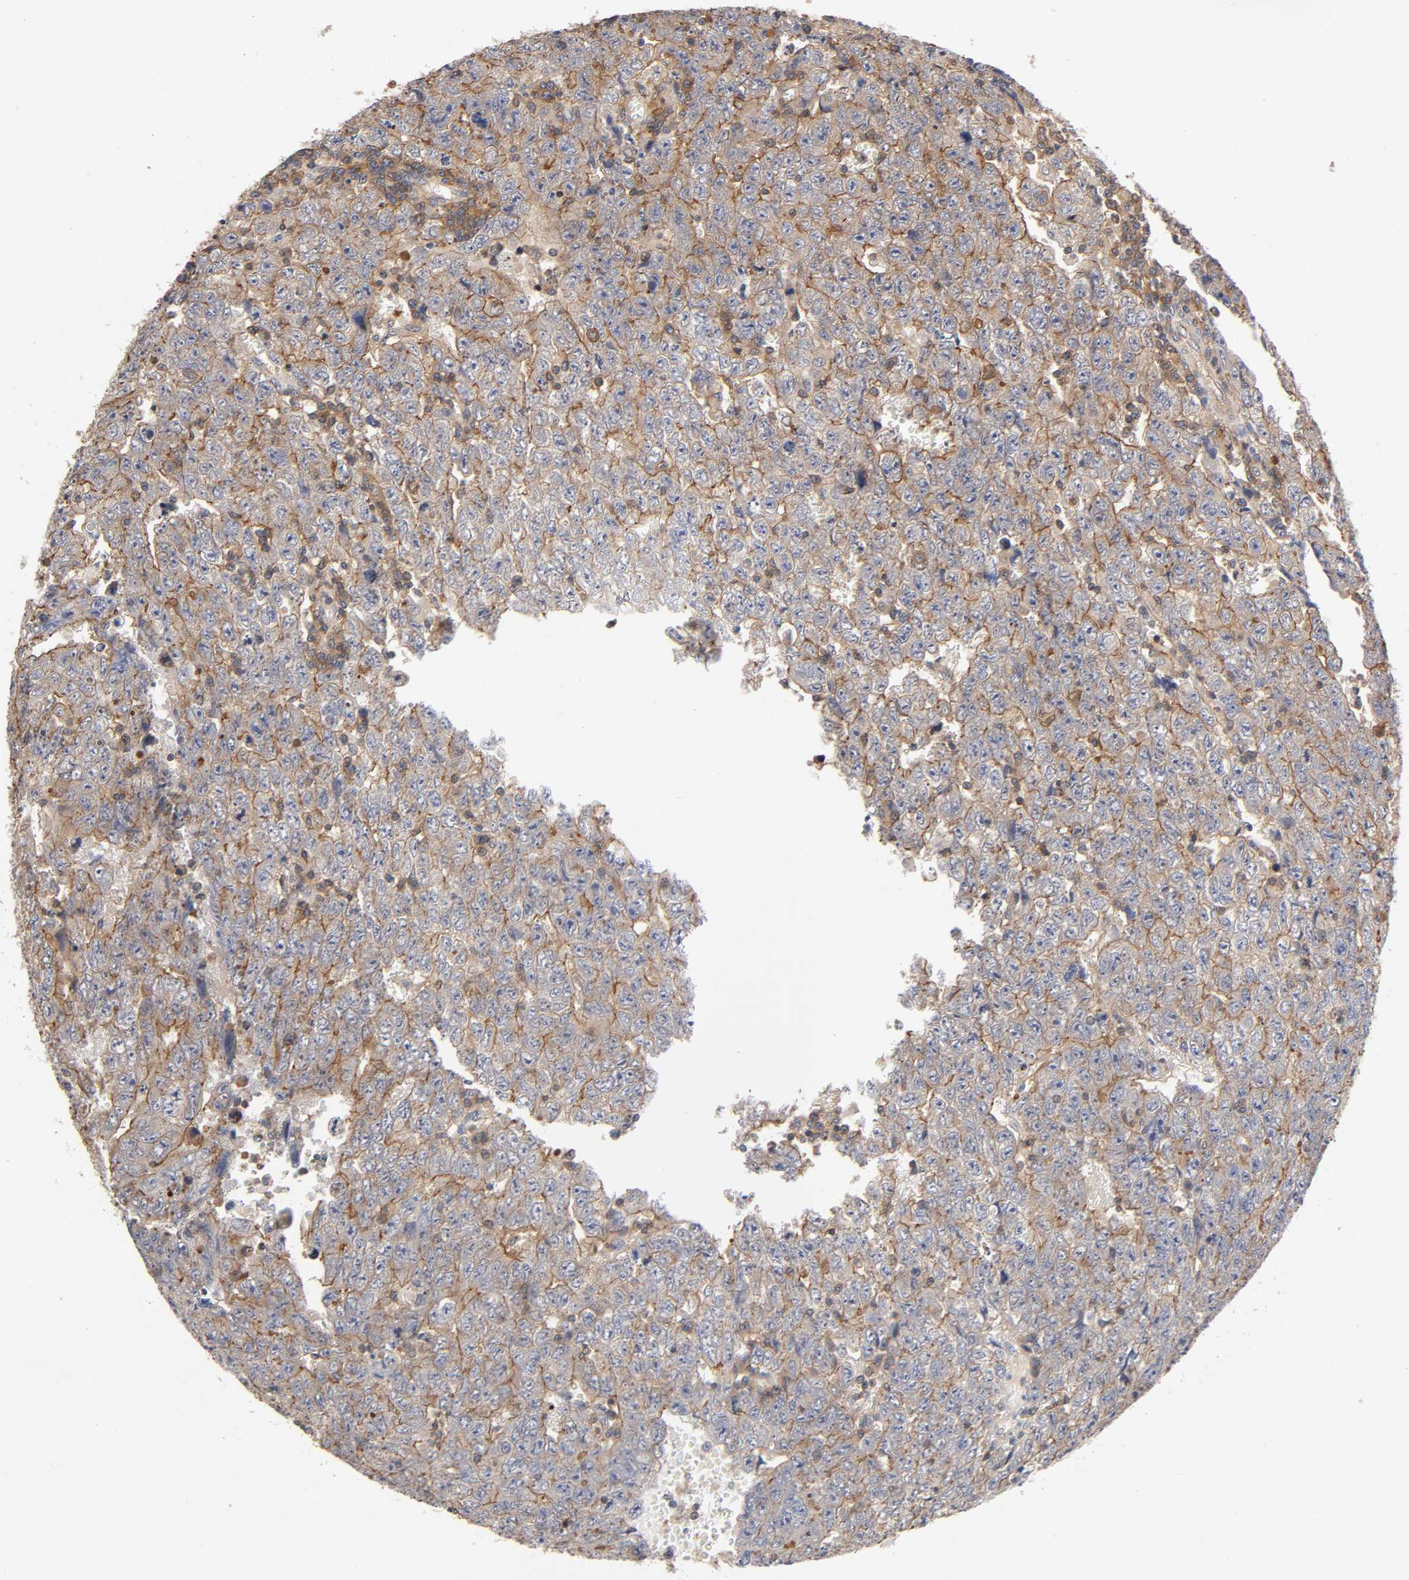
{"staining": {"intensity": "moderate", "quantity": "25%-75%", "location": "cytoplasmic/membranous"}, "tissue": "testis cancer", "cell_type": "Tumor cells", "image_type": "cancer", "snomed": [{"axis": "morphology", "description": "Carcinoma, Embryonal, NOS"}, {"axis": "topography", "description": "Testis"}], "caption": "Tumor cells exhibit medium levels of moderate cytoplasmic/membranous expression in about 25%-75% of cells in testis cancer (embryonal carcinoma). The protein is shown in brown color, while the nuclei are stained blue.", "gene": "LAMTOR2", "patient": {"sex": "male", "age": 28}}